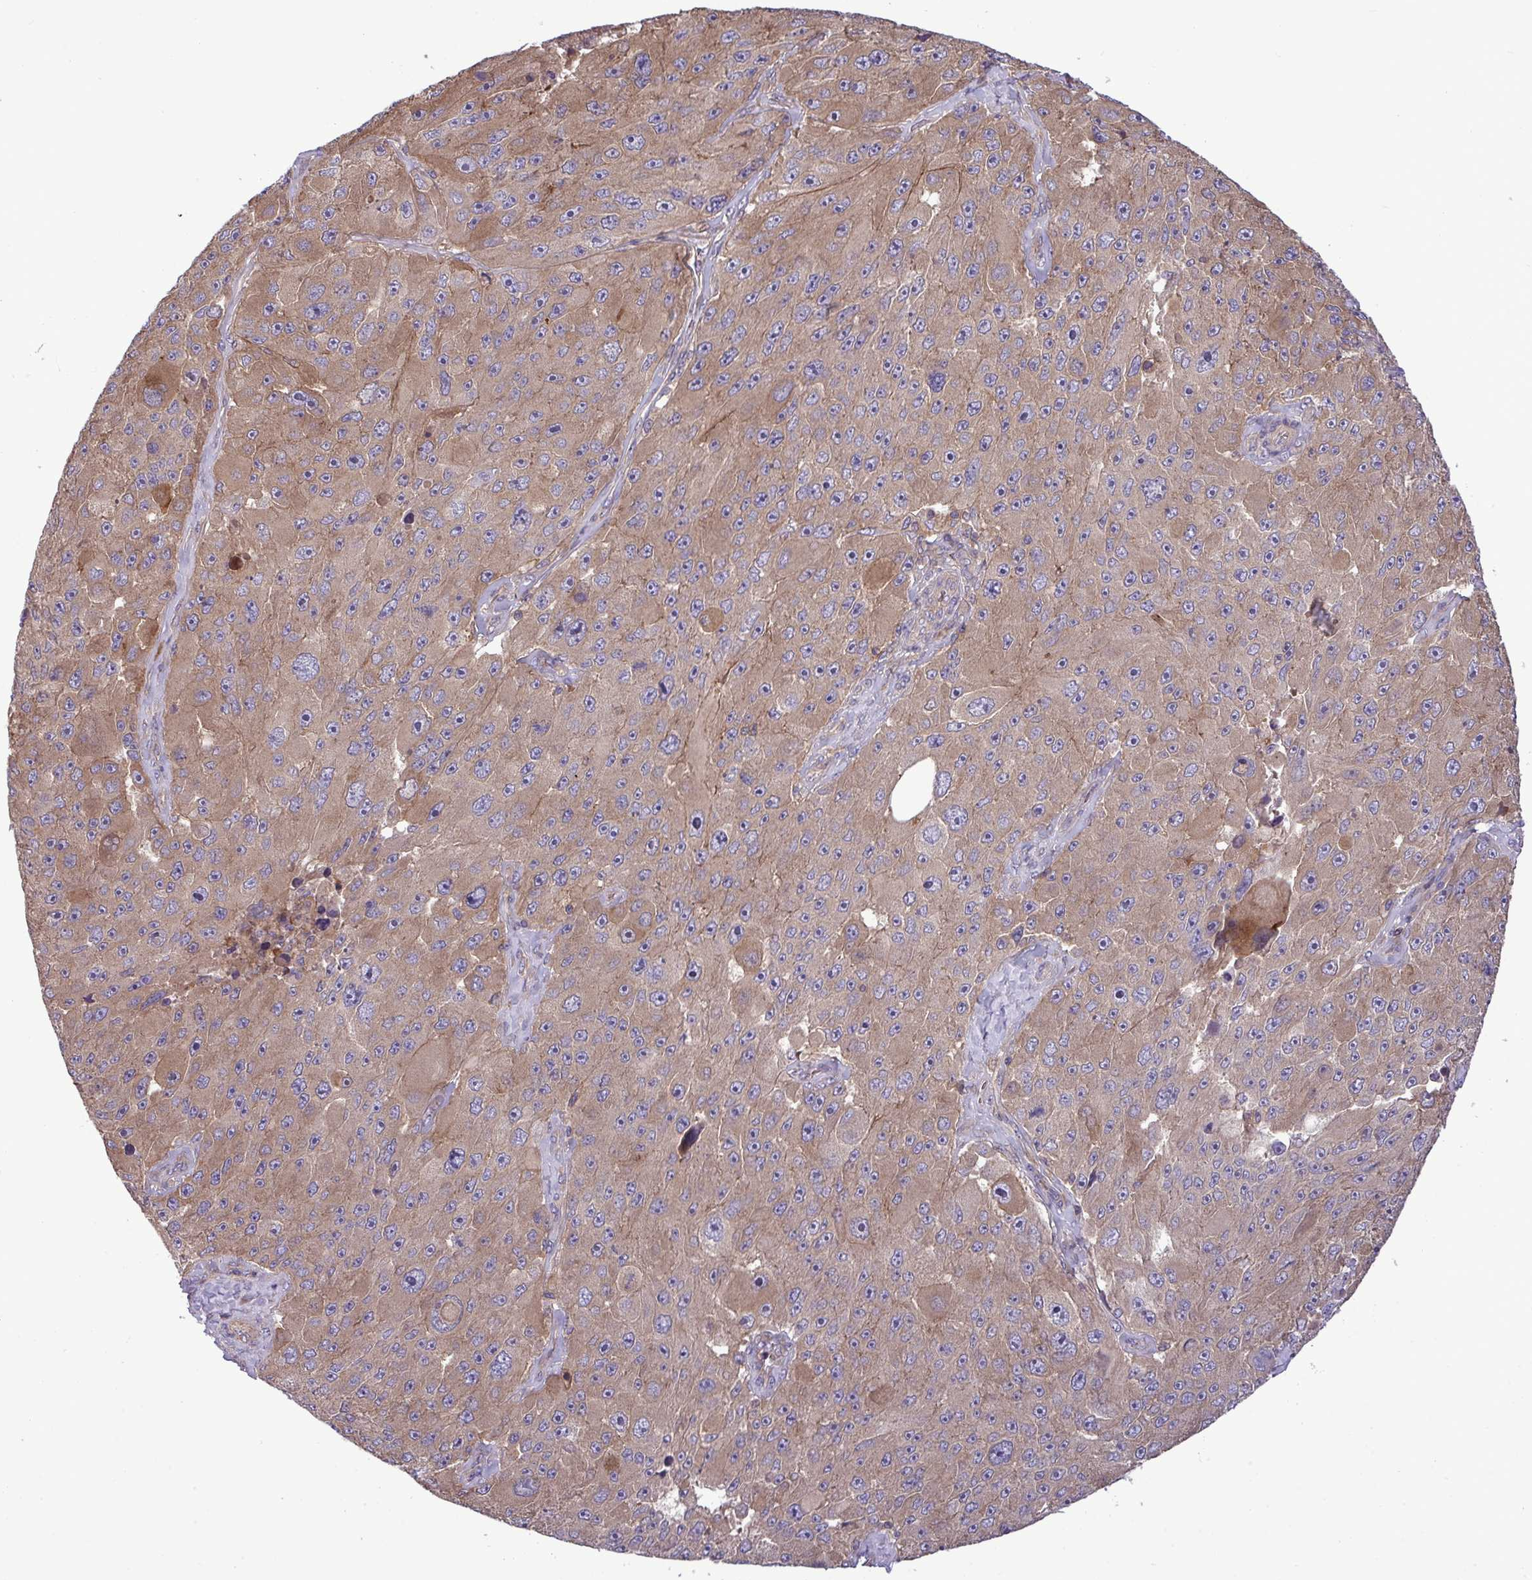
{"staining": {"intensity": "moderate", "quantity": ">75%", "location": "cytoplasmic/membranous"}, "tissue": "melanoma", "cell_type": "Tumor cells", "image_type": "cancer", "snomed": [{"axis": "morphology", "description": "Malignant melanoma, Metastatic site"}, {"axis": "topography", "description": "Lymph node"}], "caption": "Immunohistochemical staining of human malignant melanoma (metastatic site) displays moderate cytoplasmic/membranous protein positivity in approximately >75% of tumor cells. (IHC, brightfield microscopy, high magnification).", "gene": "GRB14", "patient": {"sex": "male", "age": 62}}